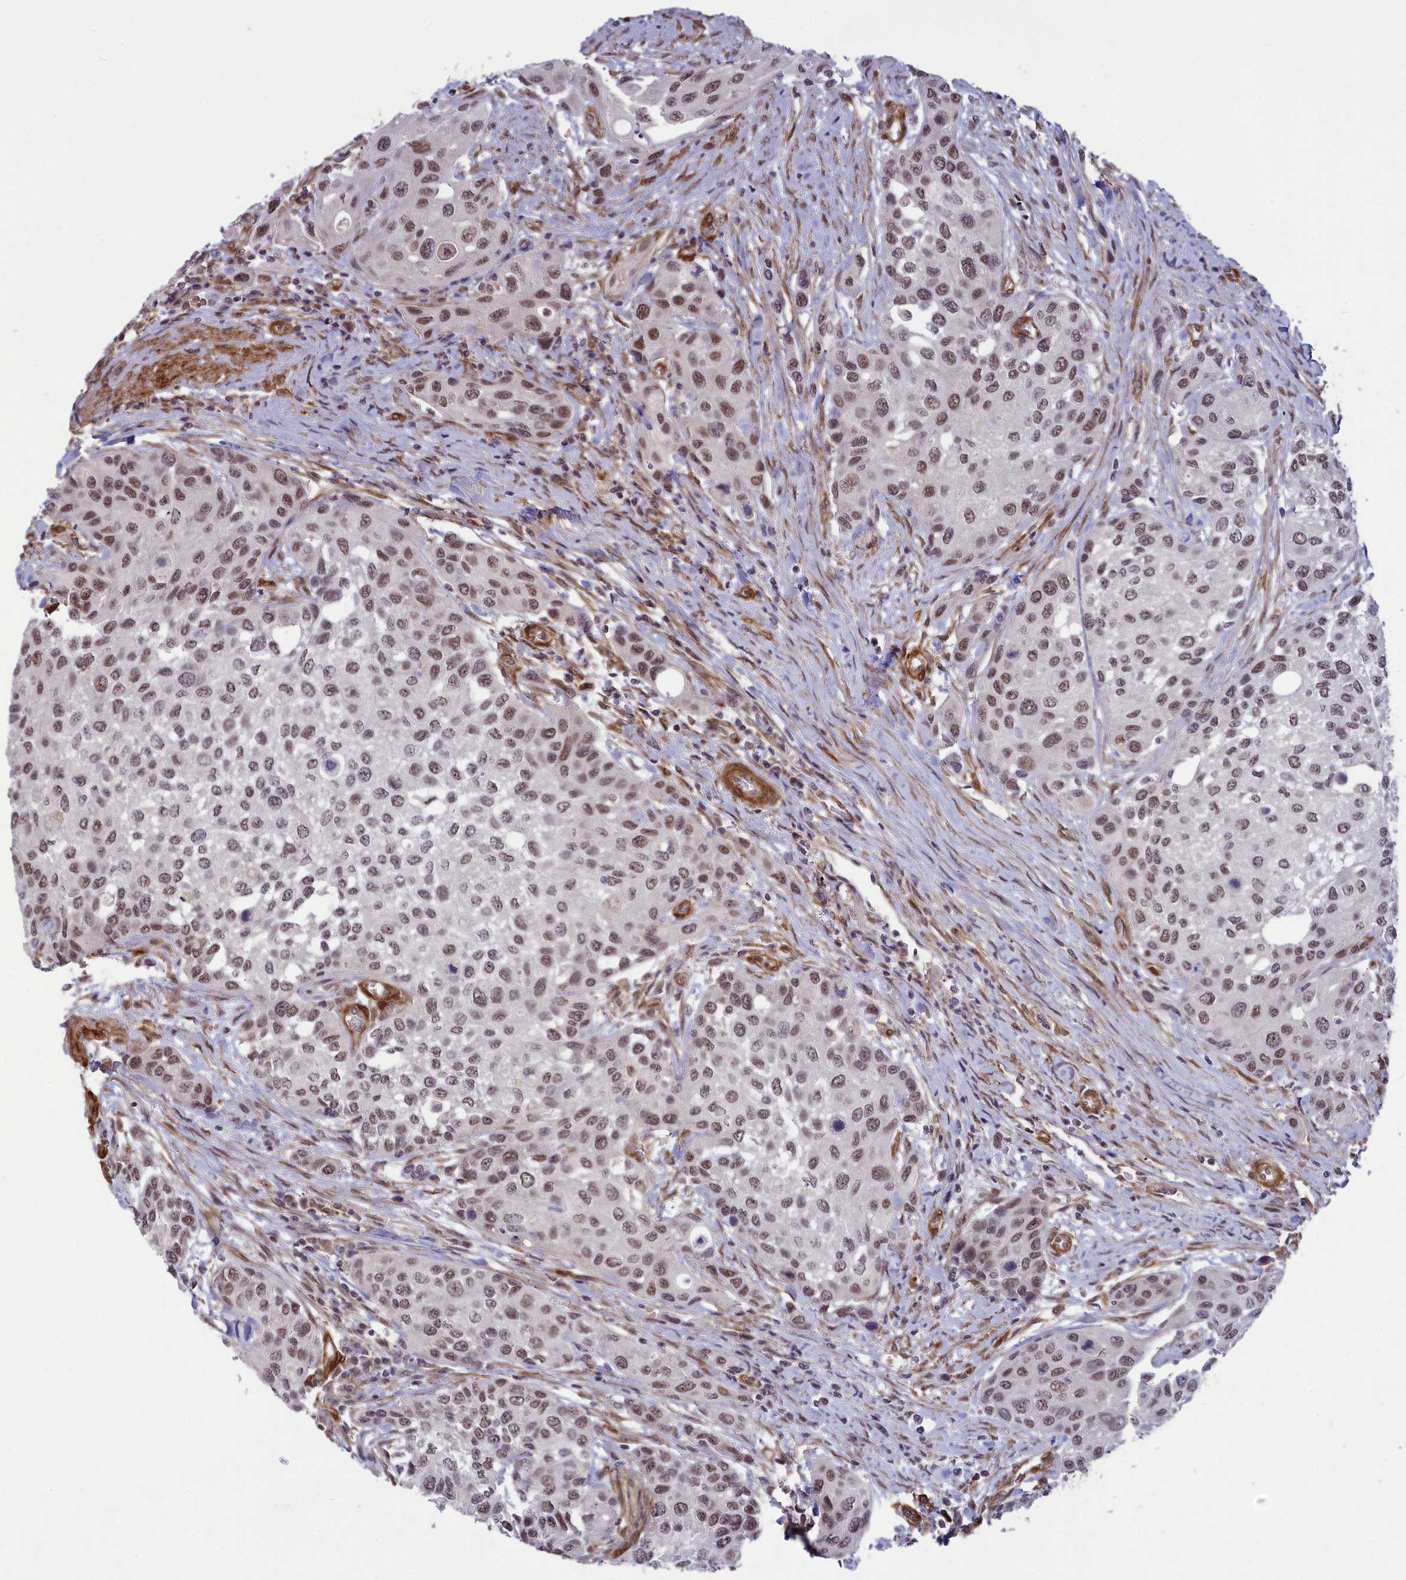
{"staining": {"intensity": "moderate", "quantity": ">75%", "location": "nuclear"}, "tissue": "urothelial cancer", "cell_type": "Tumor cells", "image_type": "cancer", "snomed": [{"axis": "morphology", "description": "Normal tissue, NOS"}, {"axis": "morphology", "description": "Urothelial carcinoma, High grade"}, {"axis": "topography", "description": "Vascular tissue"}, {"axis": "topography", "description": "Urinary bladder"}], "caption": "Urothelial carcinoma (high-grade) stained for a protein (brown) exhibits moderate nuclear positive positivity in about >75% of tumor cells.", "gene": "TNS1", "patient": {"sex": "female", "age": 56}}